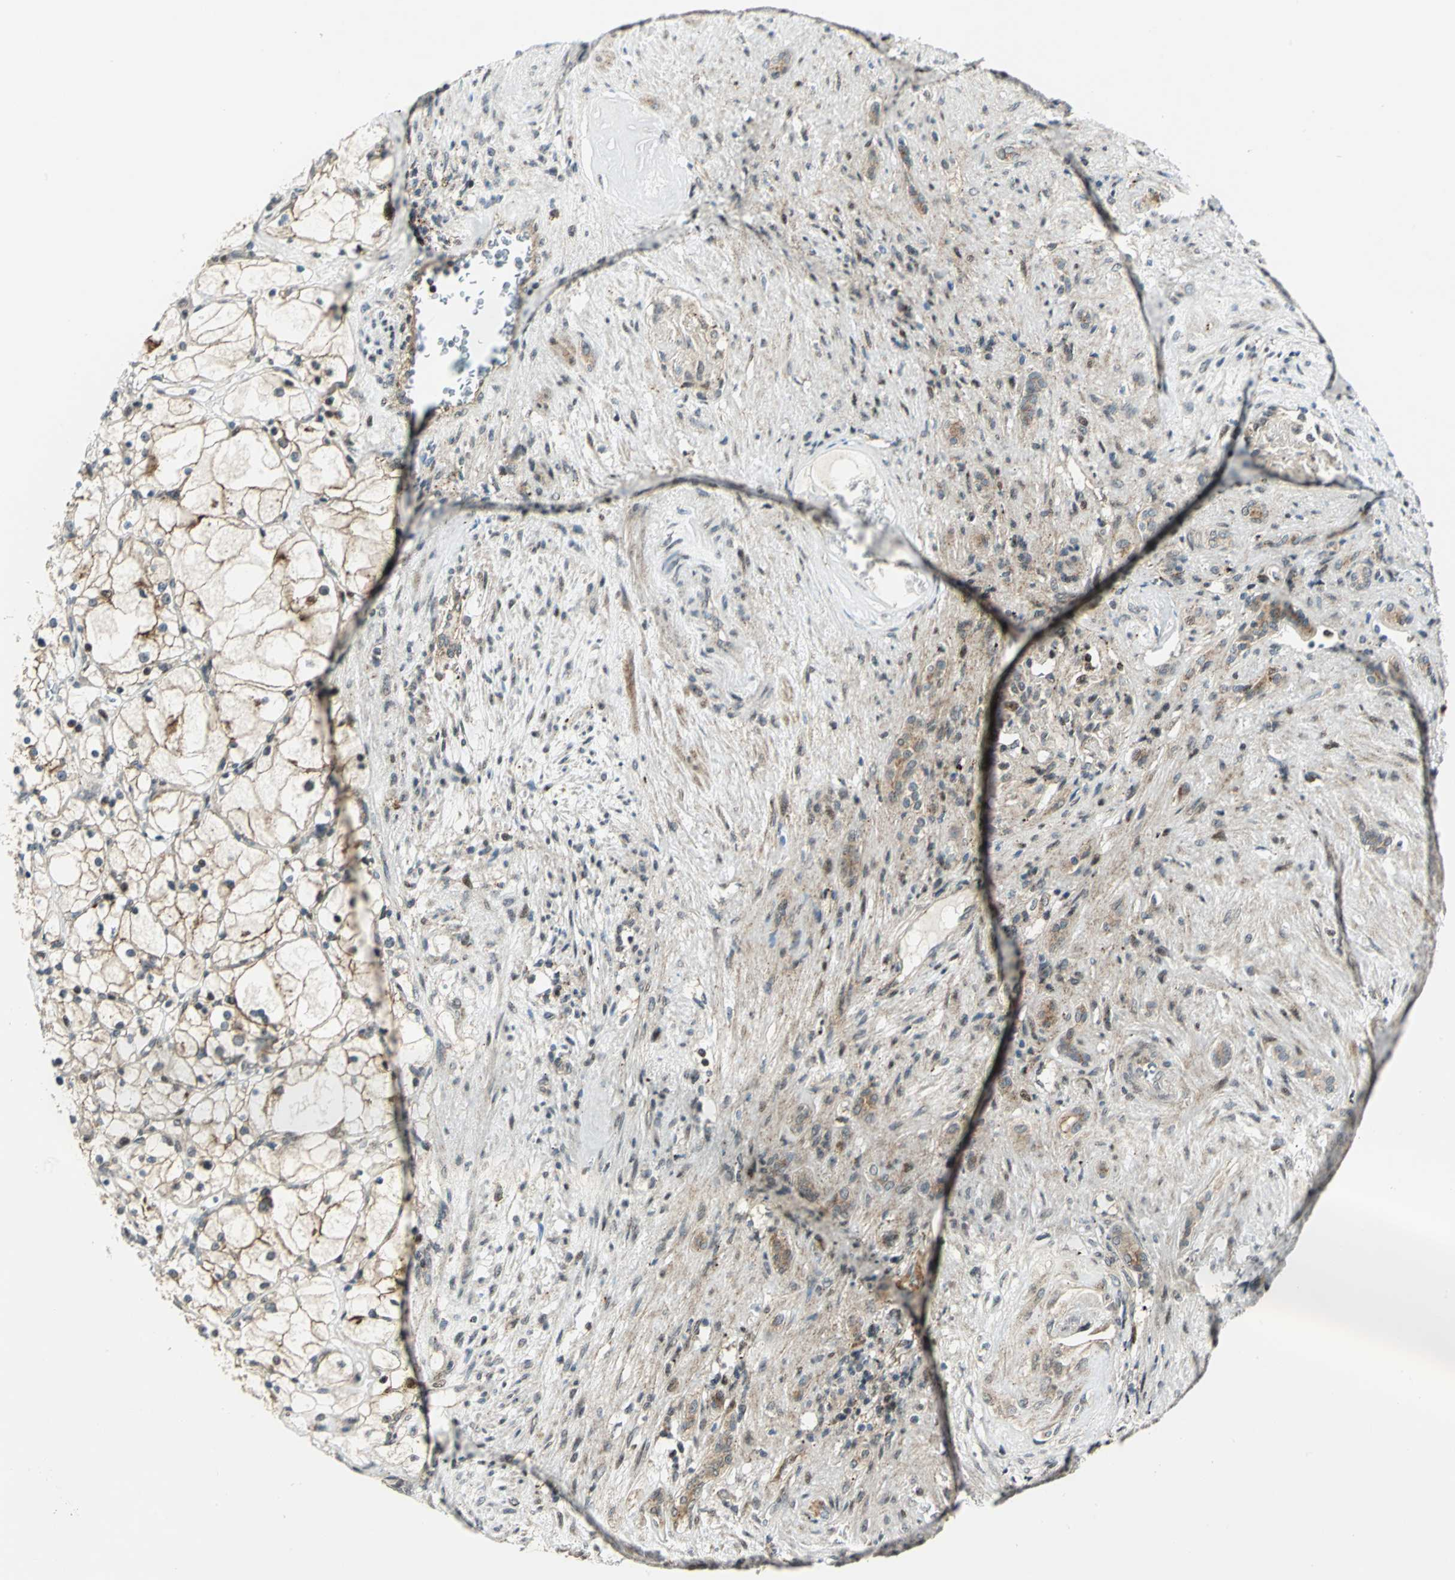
{"staining": {"intensity": "weak", "quantity": ">75%", "location": "cytoplasmic/membranous"}, "tissue": "renal cancer", "cell_type": "Tumor cells", "image_type": "cancer", "snomed": [{"axis": "morphology", "description": "Adenocarcinoma, NOS"}, {"axis": "topography", "description": "Kidney"}], "caption": "A high-resolution micrograph shows immunohistochemistry staining of renal cancer (adenocarcinoma), which shows weak cytoplasmic/membranous positivity in about >75% of tumor cells.", "gene": "ATP6V1A", "patient": {"sex": "female", "age": 83}}